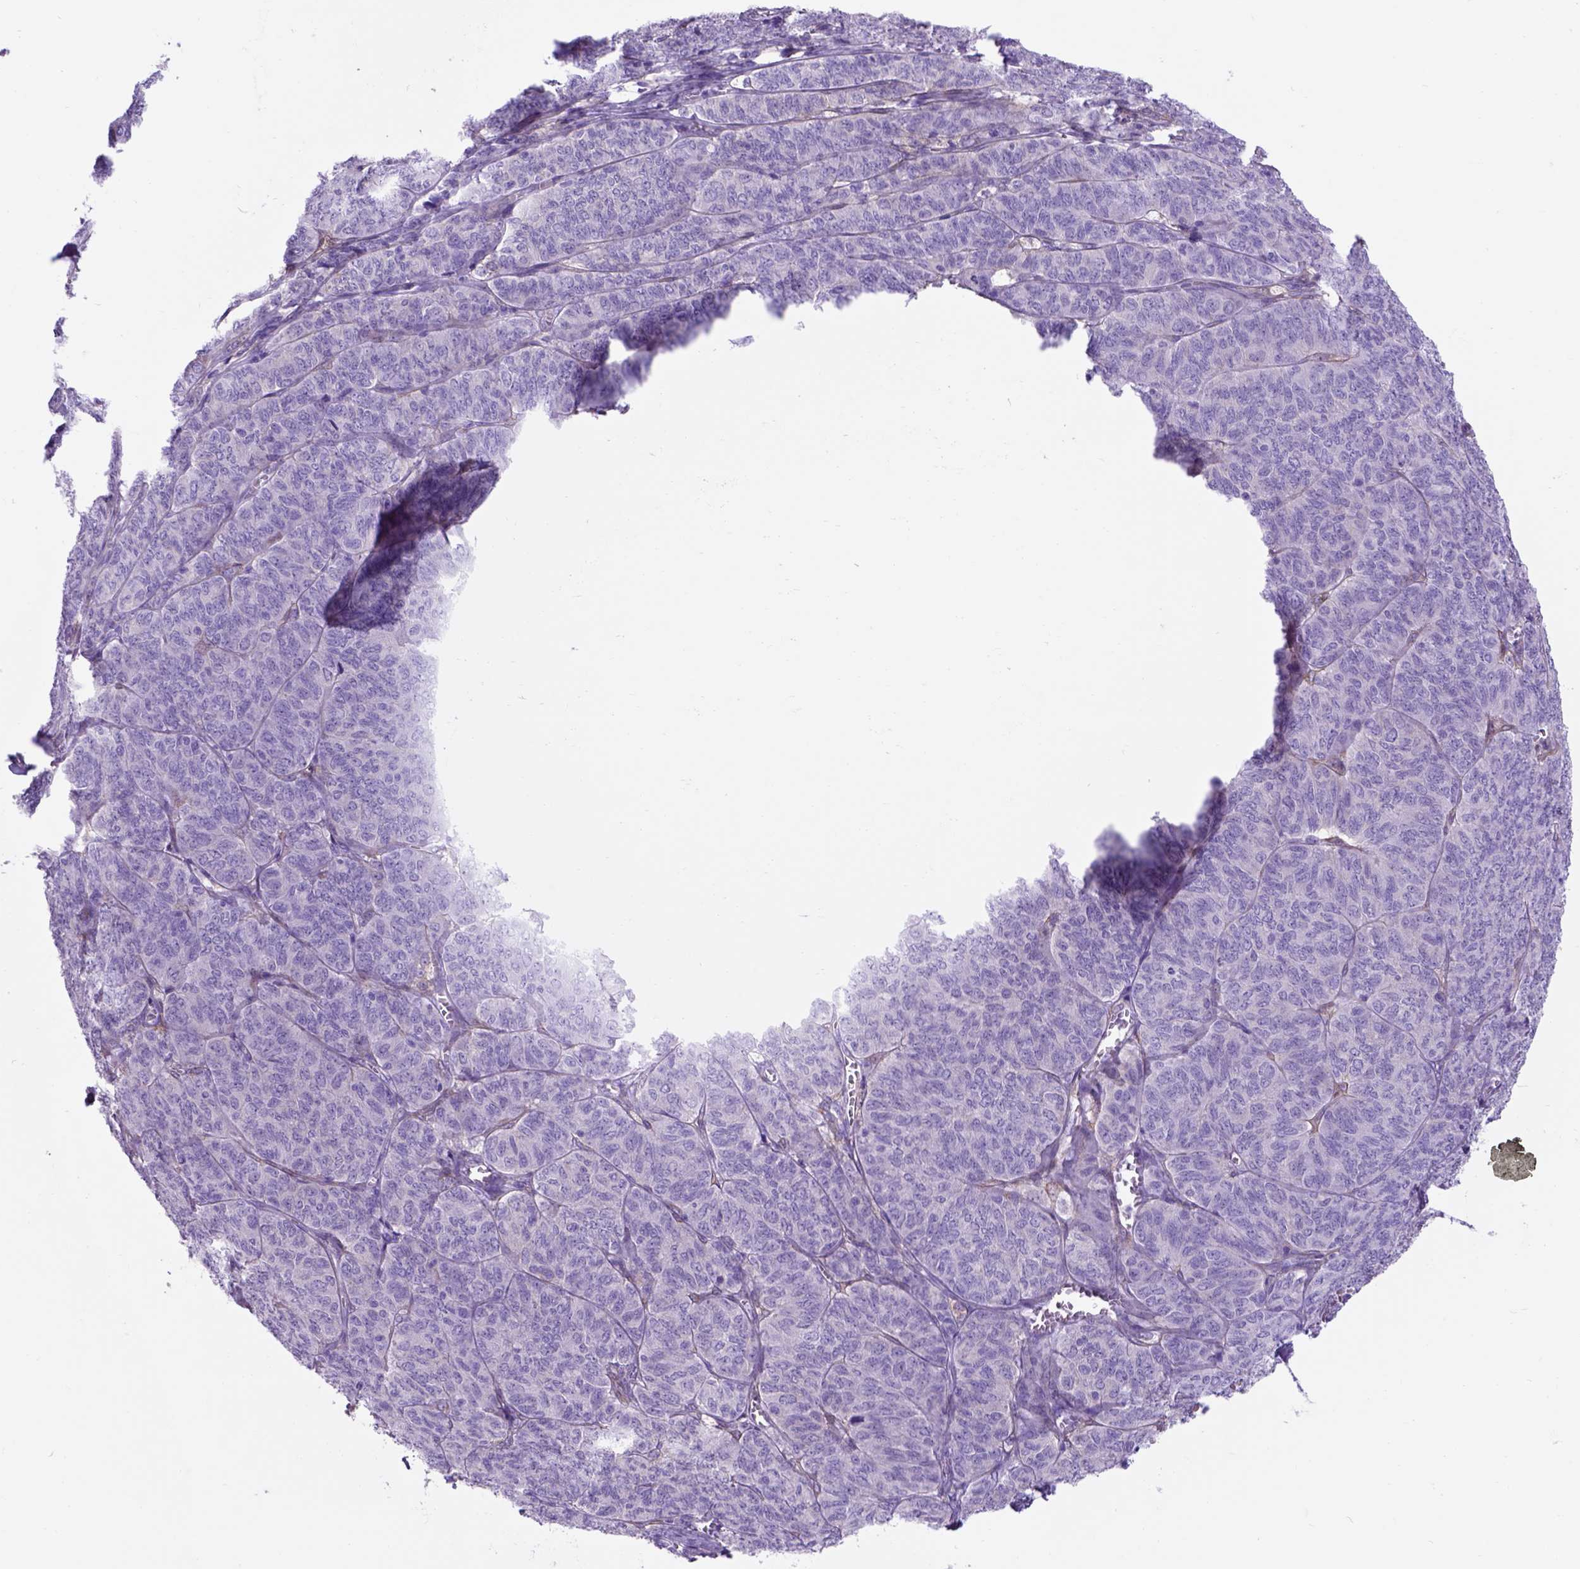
{"staining": {"intensity": "negative", "quantity": "none", "location": "none"}, "tissue": "ovarian cancer", "cell_type": "Tumor cells", "image_type": "cancer", "snomed": [{"axis": "morphology", "description": "Carcinoma, endometroid"}, {"axis": "topography", "description": "Ovary"}], "caption": "Immunohistochemistry (IHC) of human ovarian cancer (endometroid carcinoma) reveals no staining in tumor cells.", "gene": "EGFR", "patient": {"sex": "female", "age": 80}}